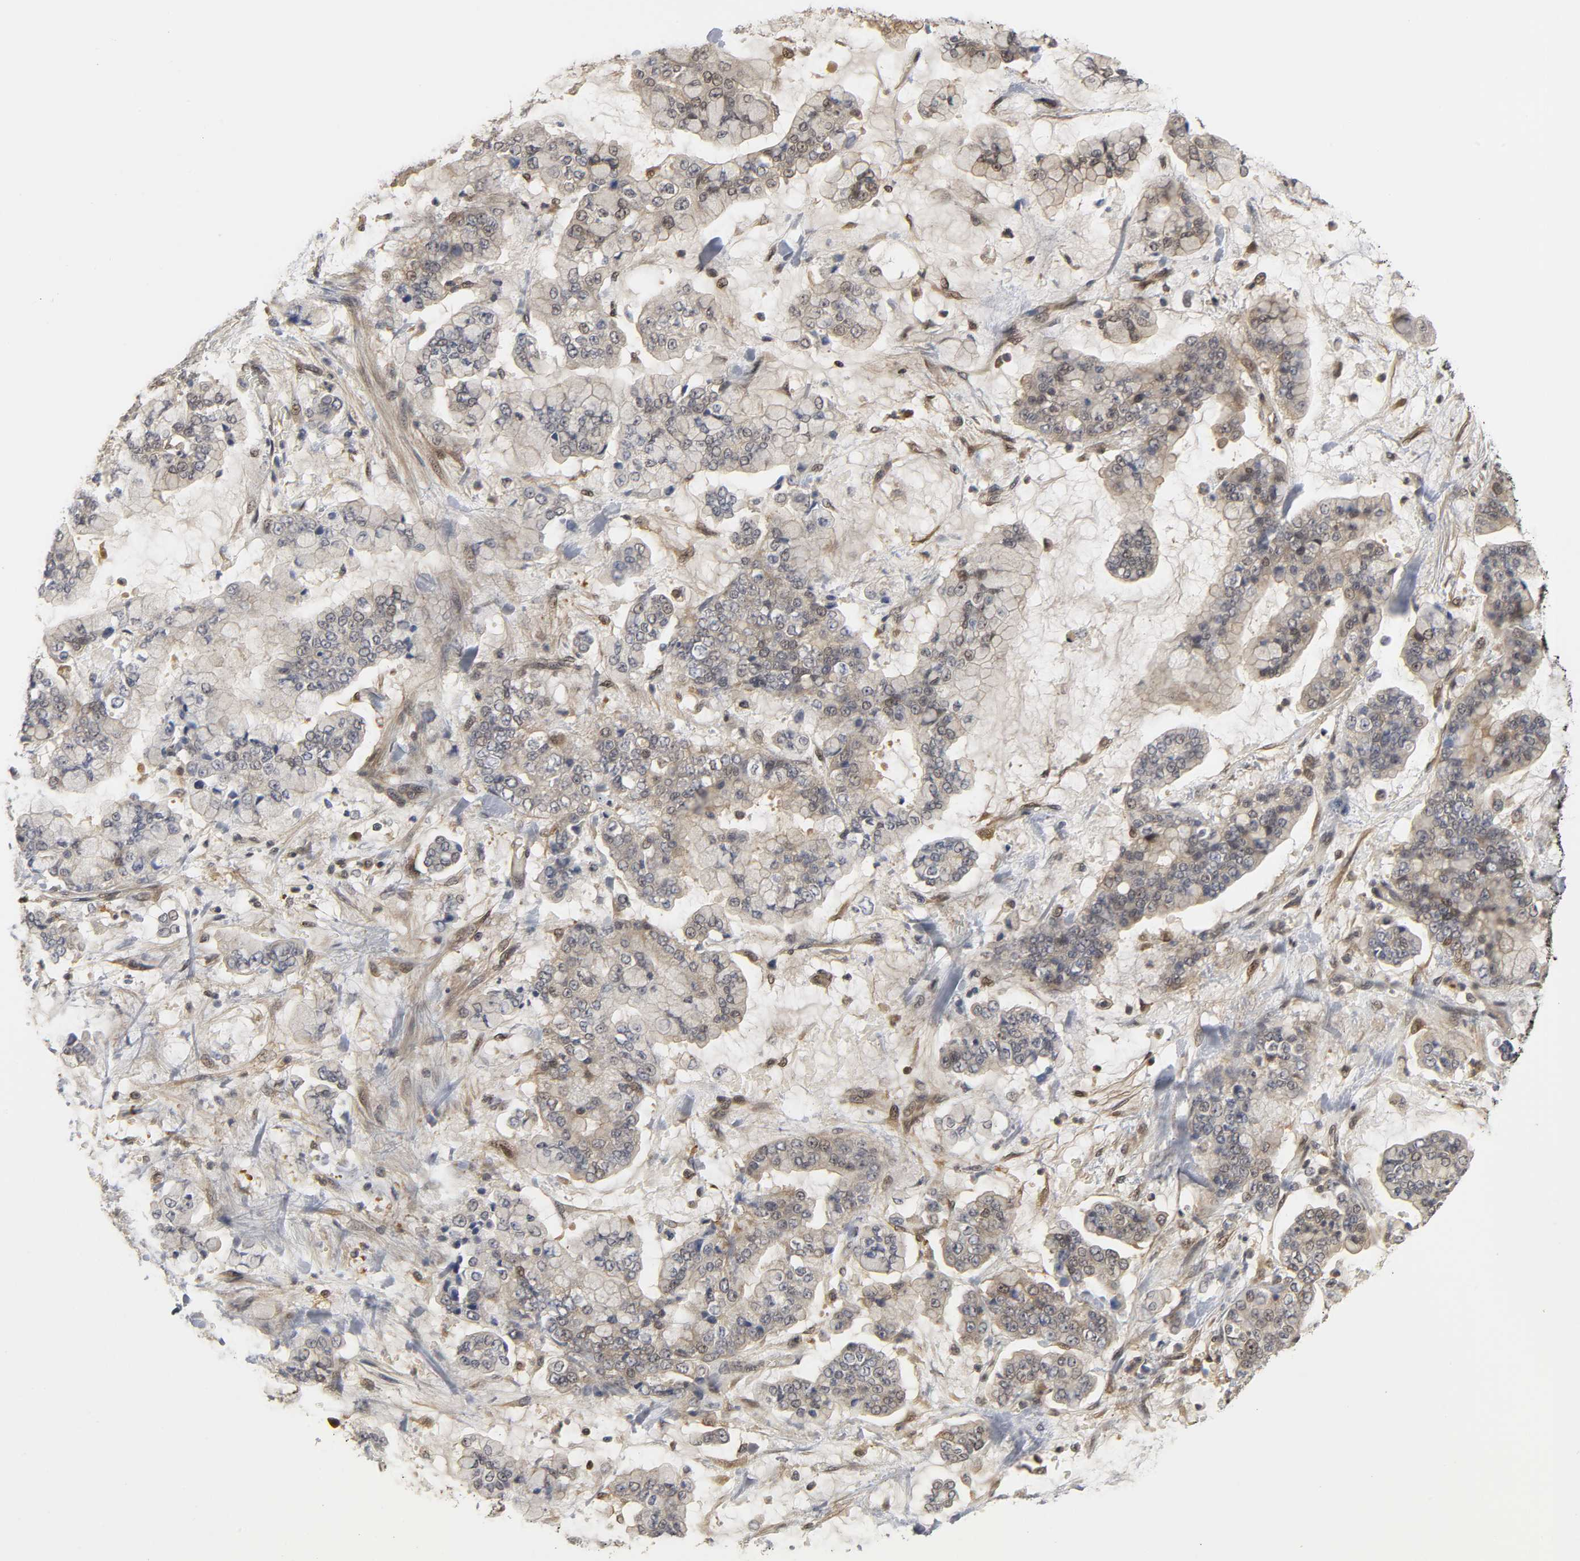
{"staining": {"intensity": "weak", "quantity": "25%-75%", "location": "cytoplasmic/membranous"}, "tissue": "stomach cancer", "cell_type": "Tumor cells", "image_type": "cancer", "snomed": [{"axis": "morphology", "description": "Normal tissue, NOS"}, {"axis": "morphology", "description": "Adenocarcinoma, NOS"}, {"axis": "topography", "description": "Stomach, upper"}, {"axis": "topography", "description": "Stomach"}], "caption": "Protein expression analysis of human stomach adenocarcinoma reveals weak cytoplasmic/membranous staining in about 25%-75% of tumor cells.", "gene": "PARK7", "patient": {"sex": "male", "age": 76}}